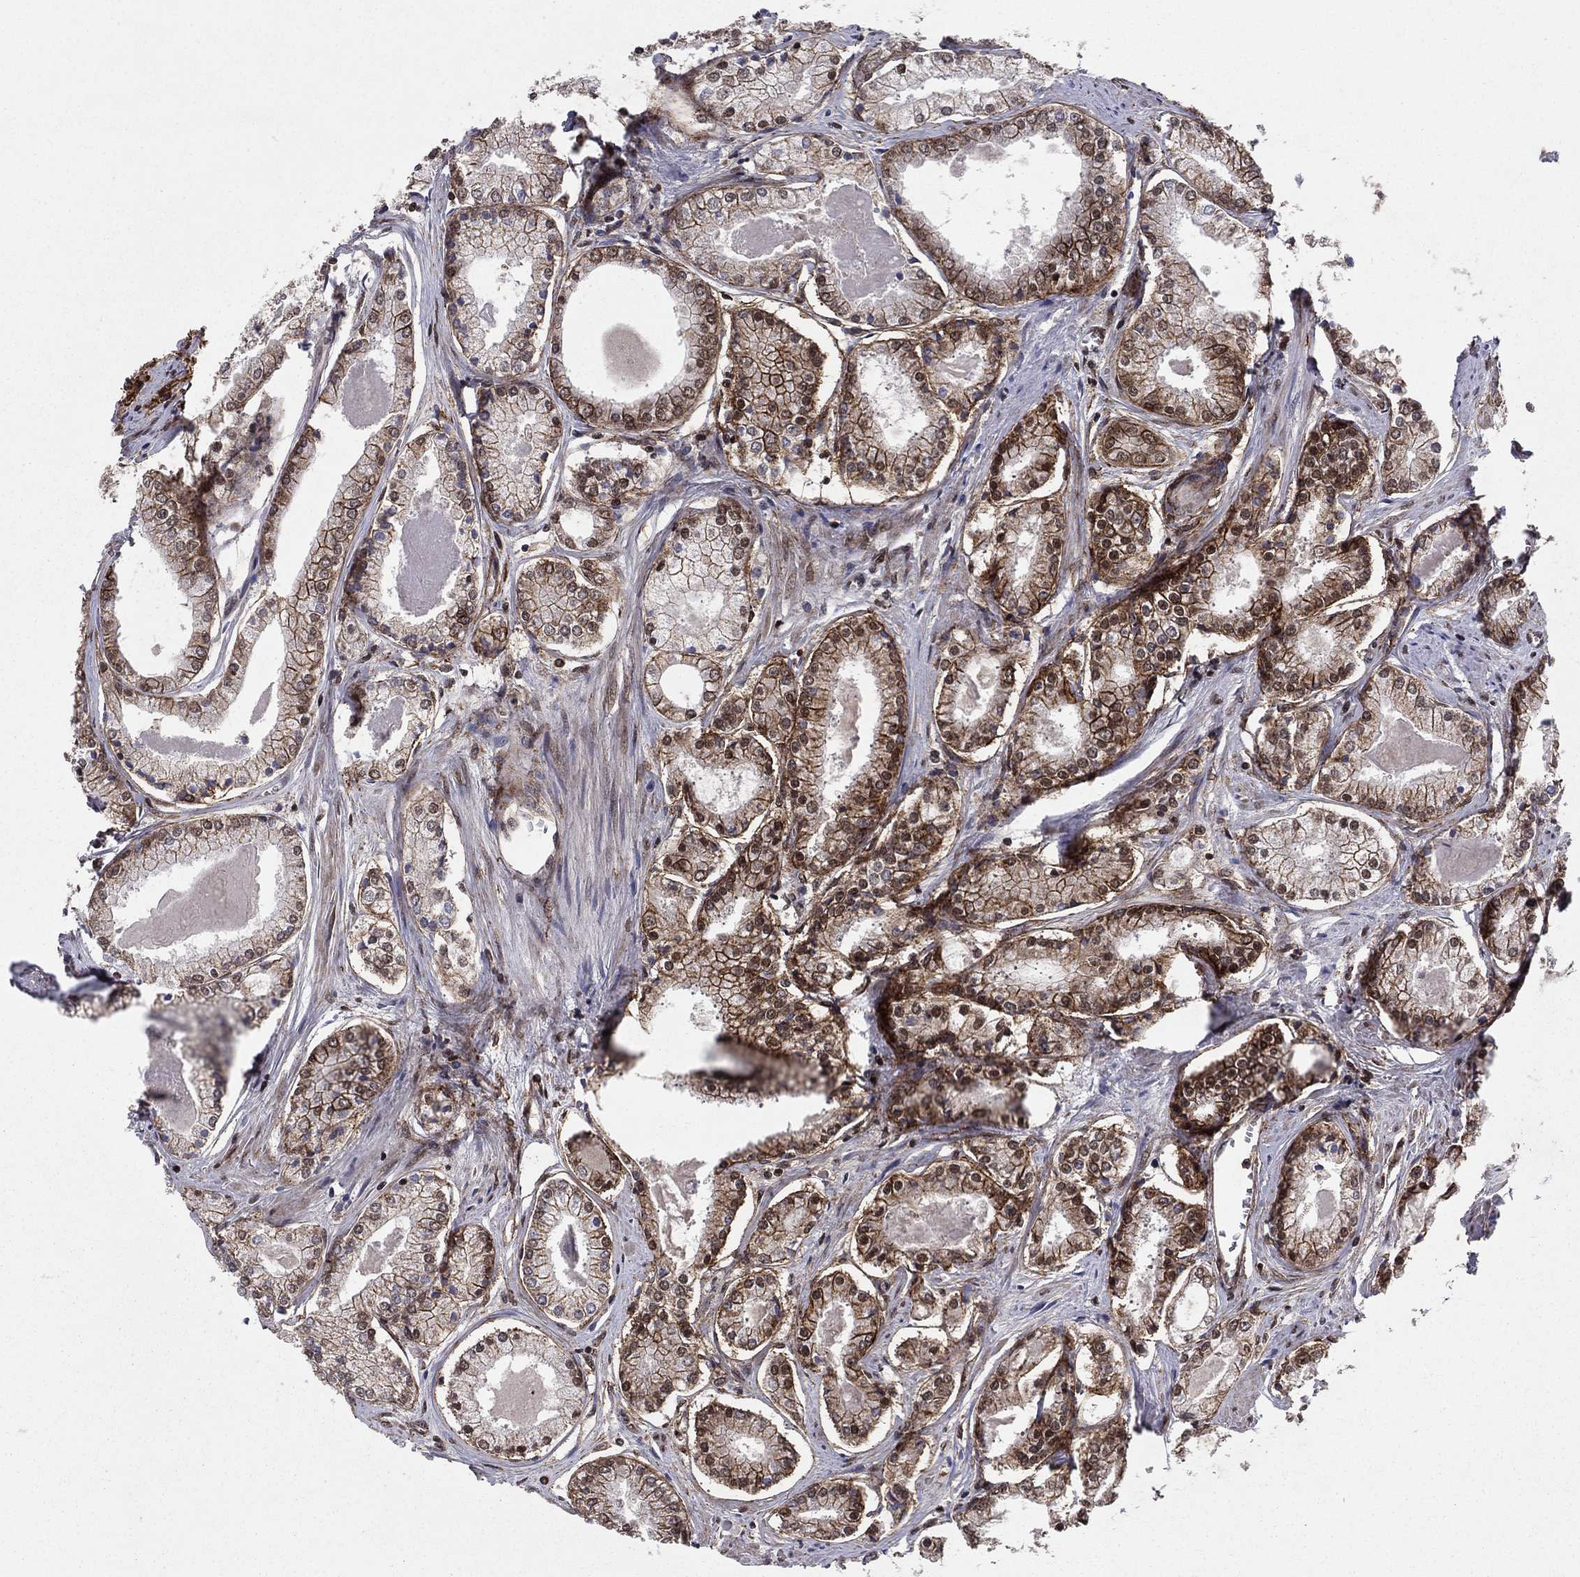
{"staining": {"intensity": "strong", "quantity": "25%-75%", "location": "cytoplasmic/membranous,nuclear"}, "tissue": "prostate cancer", "cell_type": "Tumor cells", "image_type": "cancer", "snomed": [{"axis": "morphology", "description": "Adenocarcinoma, NOS"}, {"axis": "topography", "description": "Prostate"}], "caption": "Immunohistochemistry staining of adenocarcinoma (prostate), which reveals high levels of strong cytoplasmic/membranous and nuclear staining in approximately 25%-75% of tumor cells indicating strong cytoplasmic/membranous and nuclear protein expression. The staining was performed using DAB (brown) for protein detection and nuclei were counterstained in hematoxylin (blue).", "gene": "SSX2IP", "patient": {"sex": "male", "age": 72}}